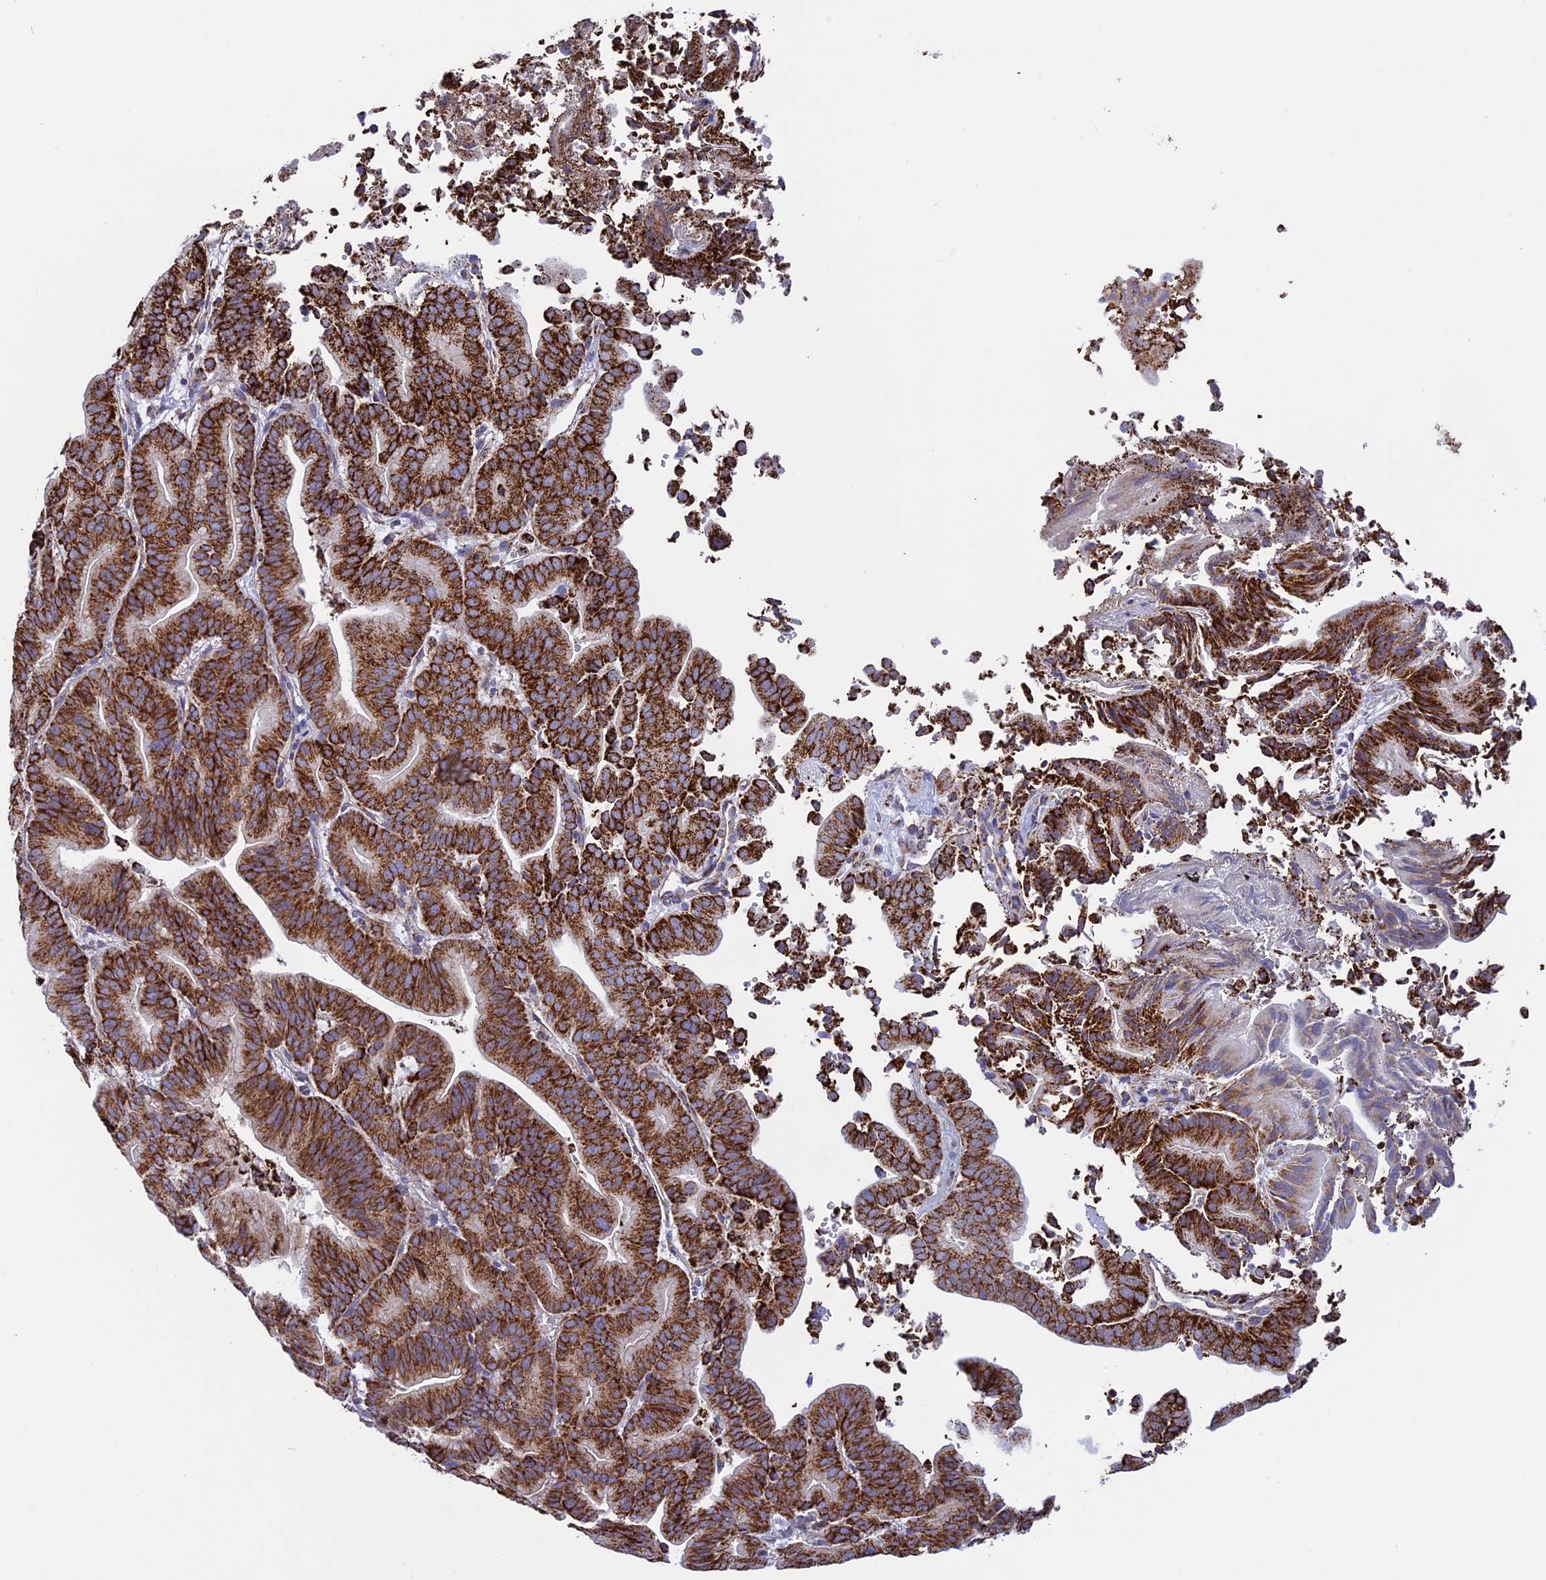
{"staining": {"intensity": "strong", "quantity": ">75%", "location": "cytoplasmic/membranous"}, "tissue": "liver cancer", "cell_type": "Tumor cells", "image_type": "cancer", "snomed": [{"axis": "morphology", "description": "Cholangiocarcinoma"}, {"axis": "topography", "description": "Liver"}], "caption": "This is a photomicrograph of IHC staining of liver cholangiocarcinoma, which shows strong expression in the cytoplasmic/membranous of tumor cells.", "gene": "ISOC2", "patient": {"sex": "female", "age": 75}}